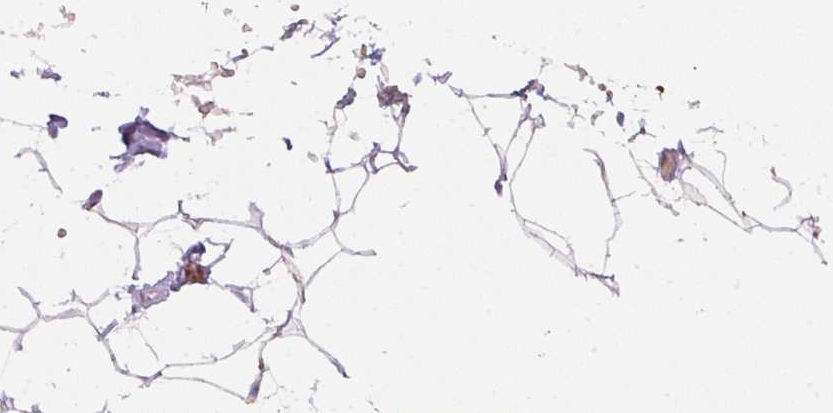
{"staining": {"intensity": "moderate", "quantity": "<25%", "location": "cytoplasmic/membranous"}, "tissue": "adipose tissue", "cell_type": "Adipocytes", "image_type": "normal", "snomed": [{"axis": "morphology", "description": "Normal tissue, NOS"}, {"axis": "topography", "description": "Skin"}, {"axis": "topography", "description": "Peripheral nerve tissue"}], "caption": "Protein staining demonstrates moderate cytoplasmic/membranous positivity in about <25% of adipocytes in benign adipose tissue. (Stains: DAB in brown, nuclei in blue, Microscopy: brightfield microscopy at high magnification).", "gene": "APOA1", "patient": {"sex": "female", "age": 56}}